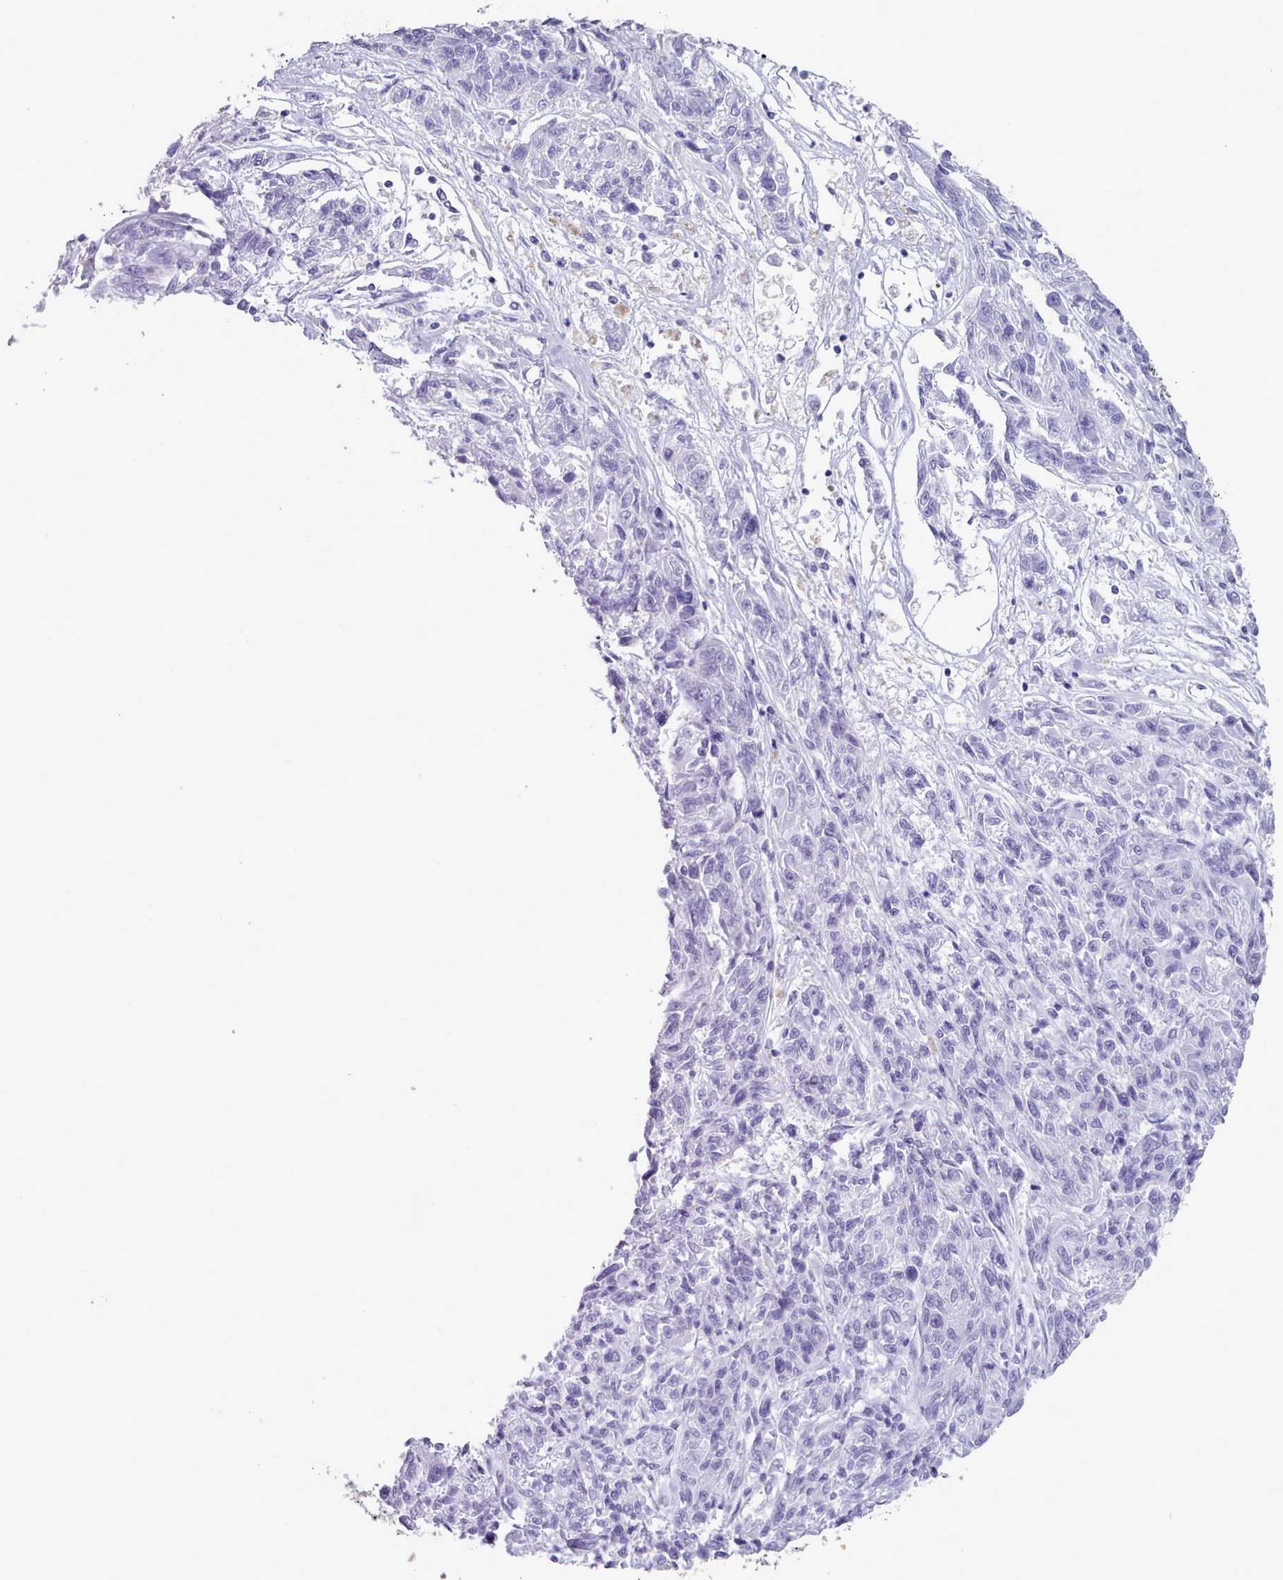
{"staining": {"intensity": "negative", "quantity": "none", "location": "none"}, "tissue": "melanoma", "cell_type": "Tumor cells", "image_type": "cancer", "snomed": [{"axis": "morphology", "description": "Malignant melanoma, NOS"}, {"axis": "topography", "description": "Skin"}], "caption": "An immunohistochemistry (IHC) histopathology image of melanoma is shown. There is no staining in tumor cells of melanoma.", "gene": "FPGS", "patient": {"sex": "male", "age": 53}}